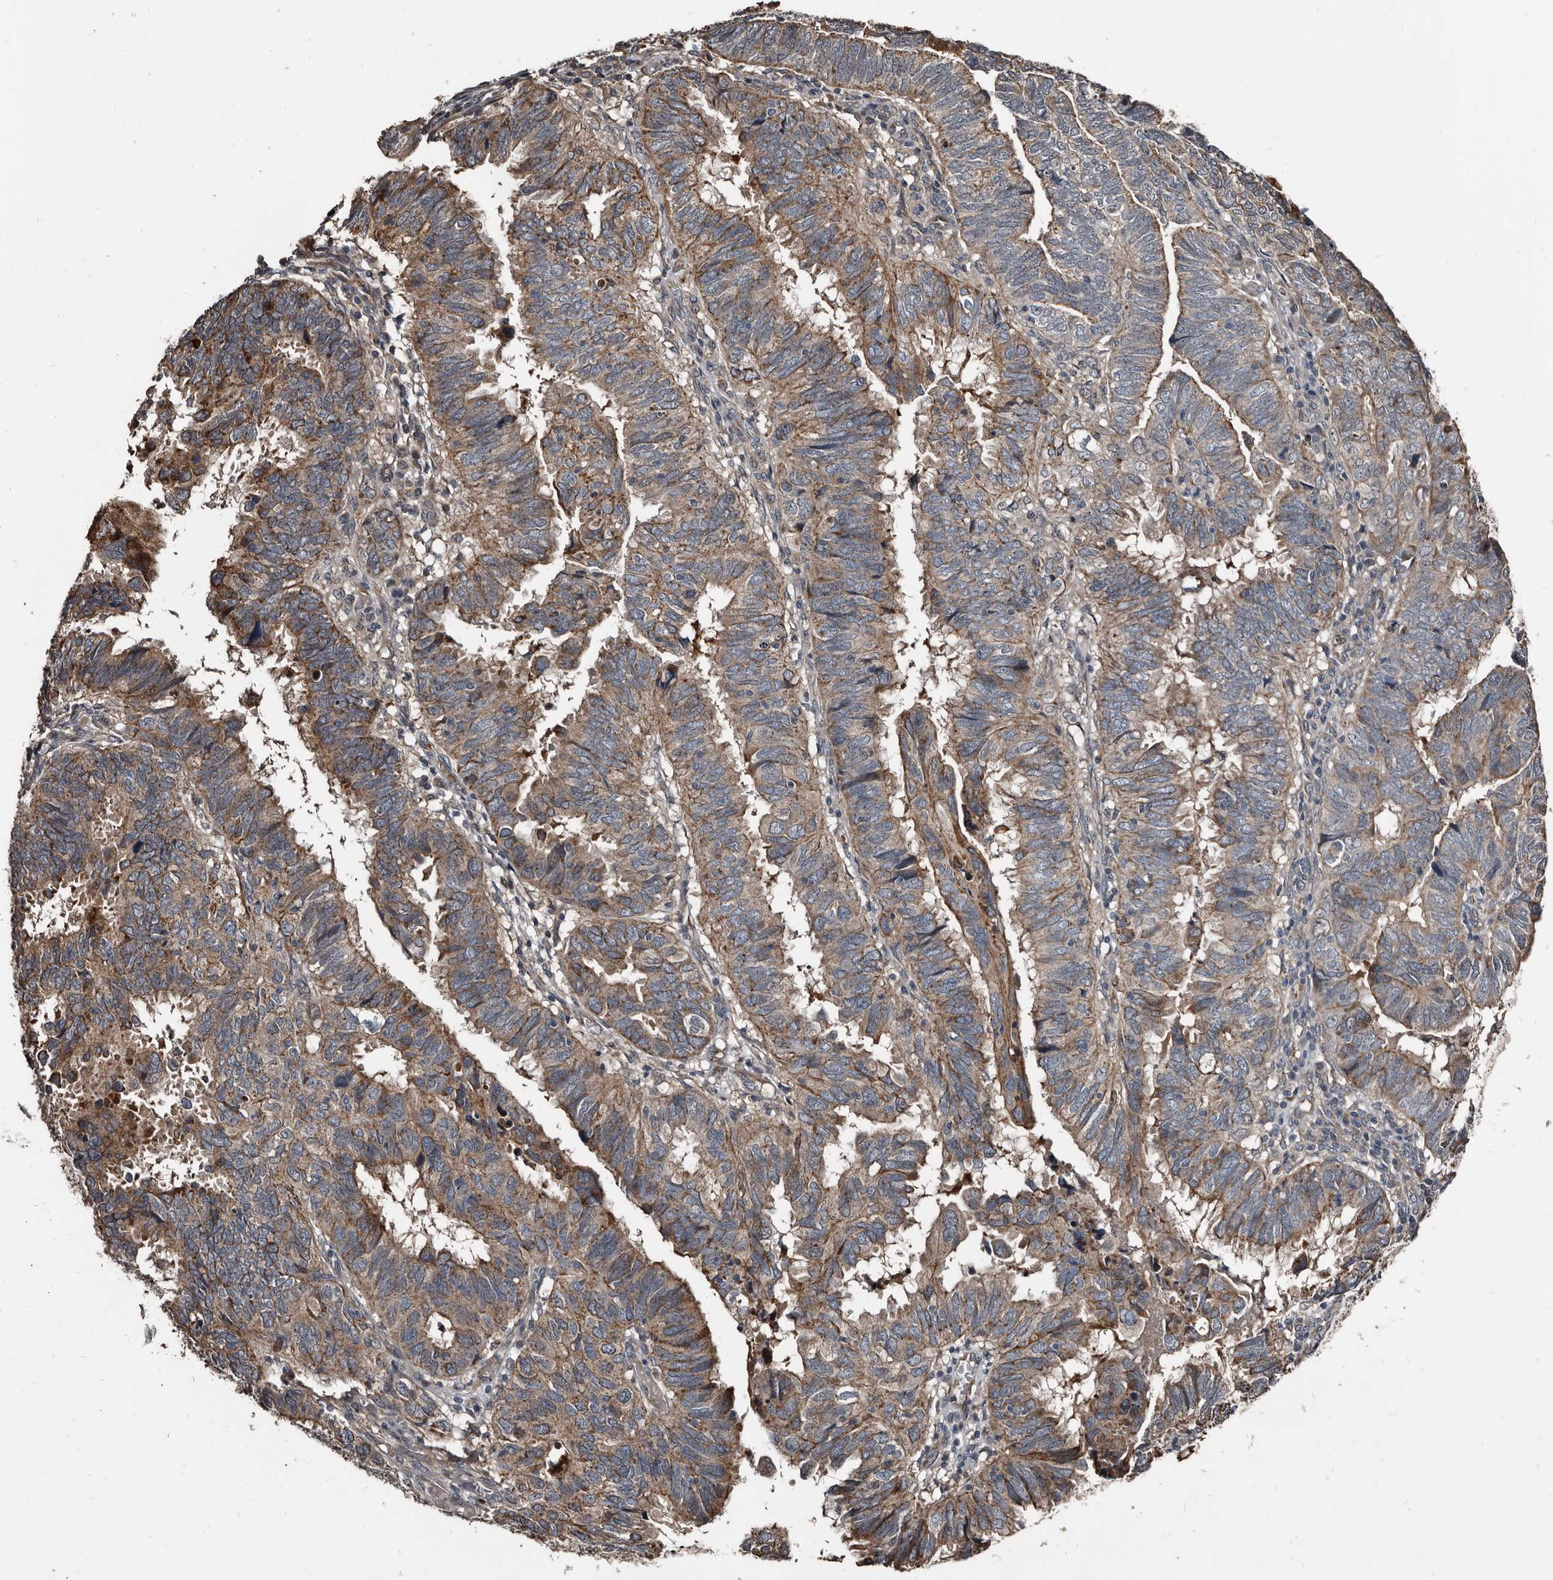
{"staining": {"intensity": "weak", "quantity": ">75%", "location": "cytoplasmic/membranous"}, "tissue": "endometrial cancer", "cell_type": "Tumor cells", "image_type": "cancer", "snomed": [{"axis": "morphology", "description": "Adenocarcinoma, NOS"}, {"axis": "topography", "description": "Uterus"}], "caption": "Human endometrial cancer (adenocarcinoma) stained for a protein (brown) reveals weak cytoplasmic/membranous positive expression in approximately >75% of tumor cells.", "gene": "DHPS", "patient": {"sex": "female", "age": 77}}